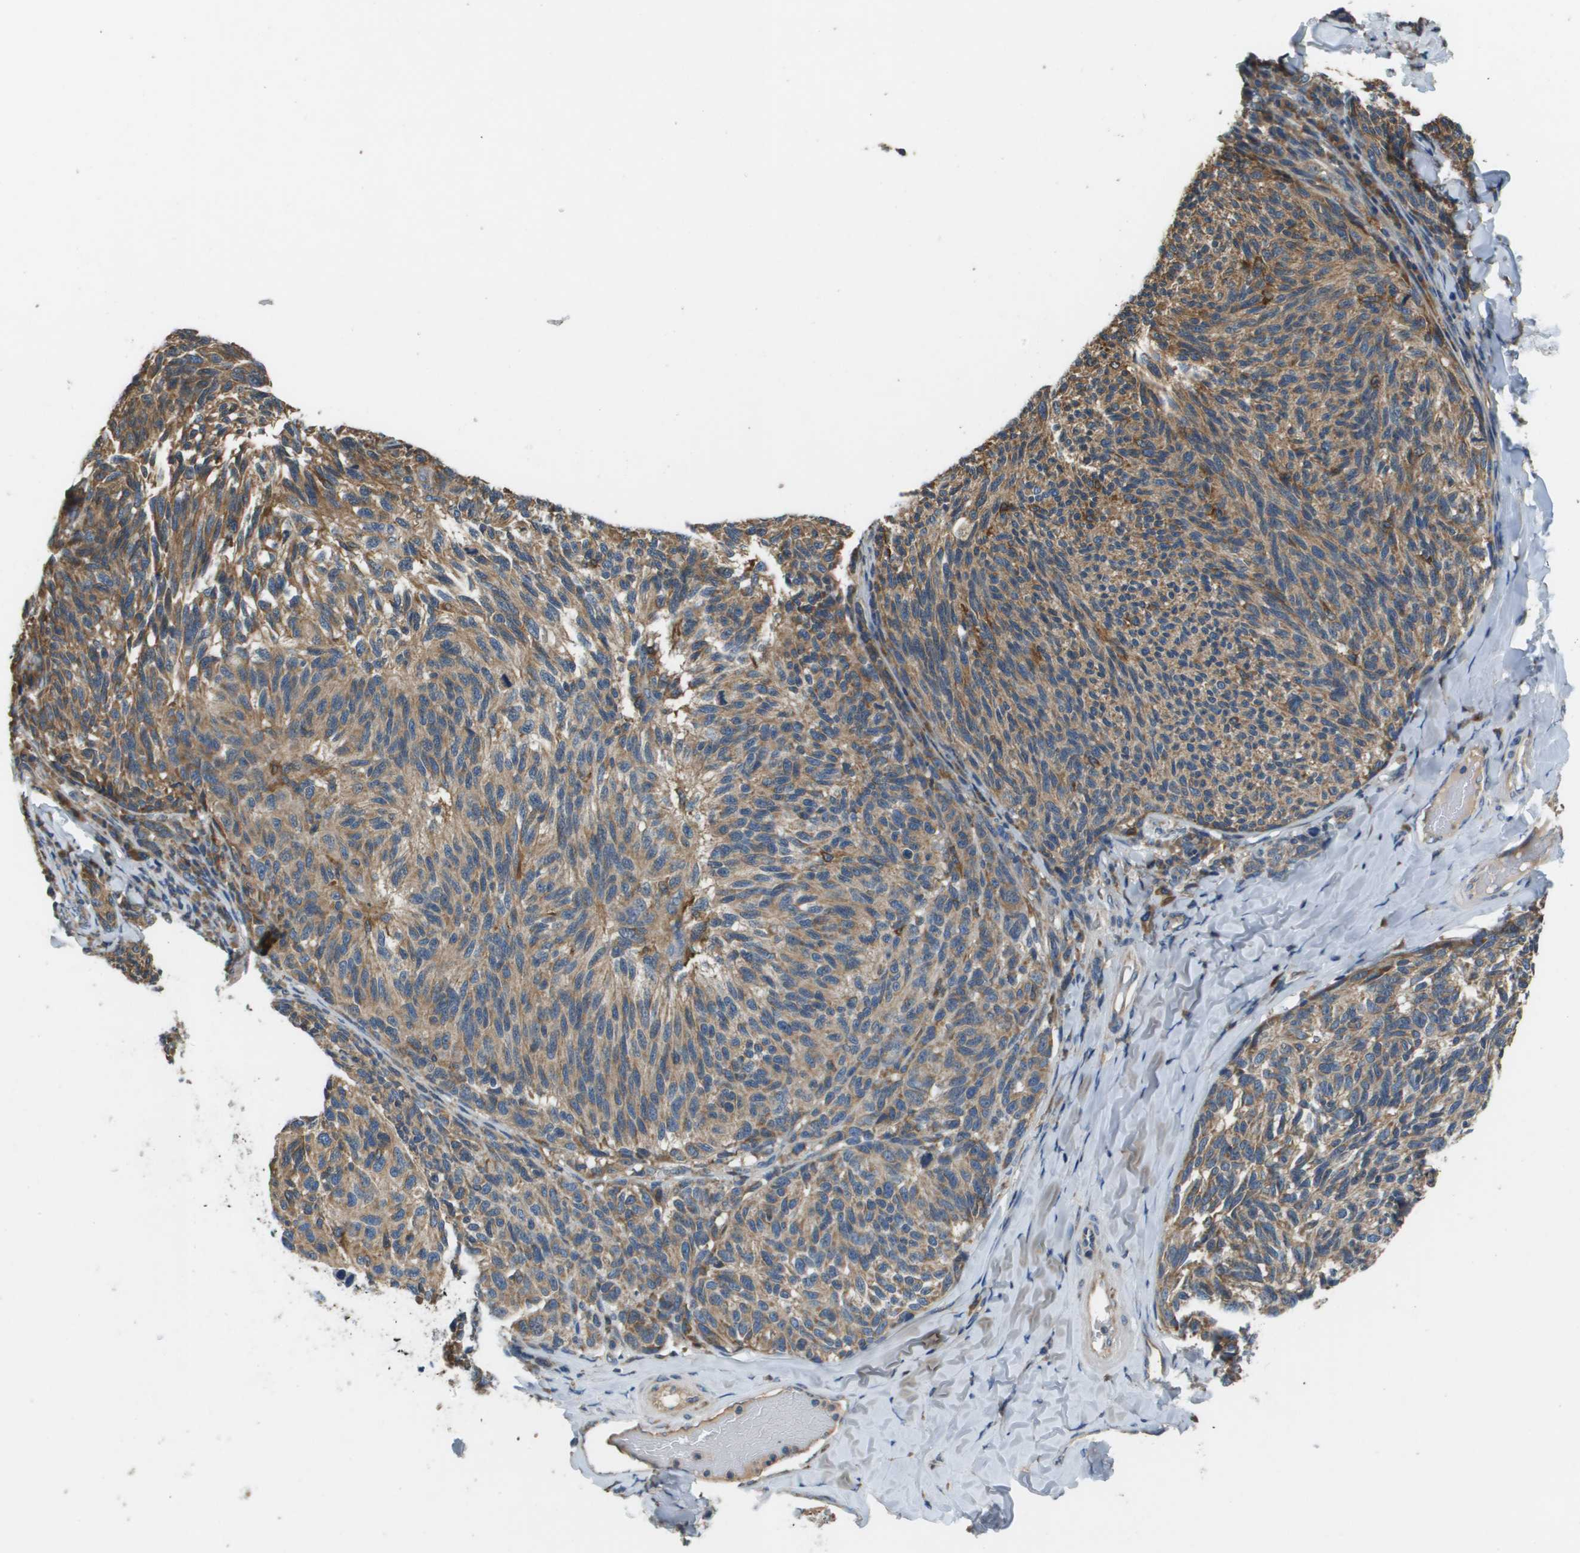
{"staining": {"intensity": "moderate", "quantity": ">75%", "location": "cytoplasmic/membranous"}, "tissue": "melanoma", "cell_type": "Tumor cells", "image_type": "cancer", "snomed": [{"axis": "morphology", "description": "Malignant melanoma, NOS"}, {"axis": "topography", "description": "Skin"}], "caption": "High-magnification brightfield microscopy of melanoma stained with DAB (3,3'-diaminobenzidine) (brown) and counterstained with hematoxylin (blue). tumor cells exhibit moderate cytoplasmic/membranous expression is identified in about>75% of cells.", "gene": "SAMSN1", "patient": {"sex": "female", "age": 73}}